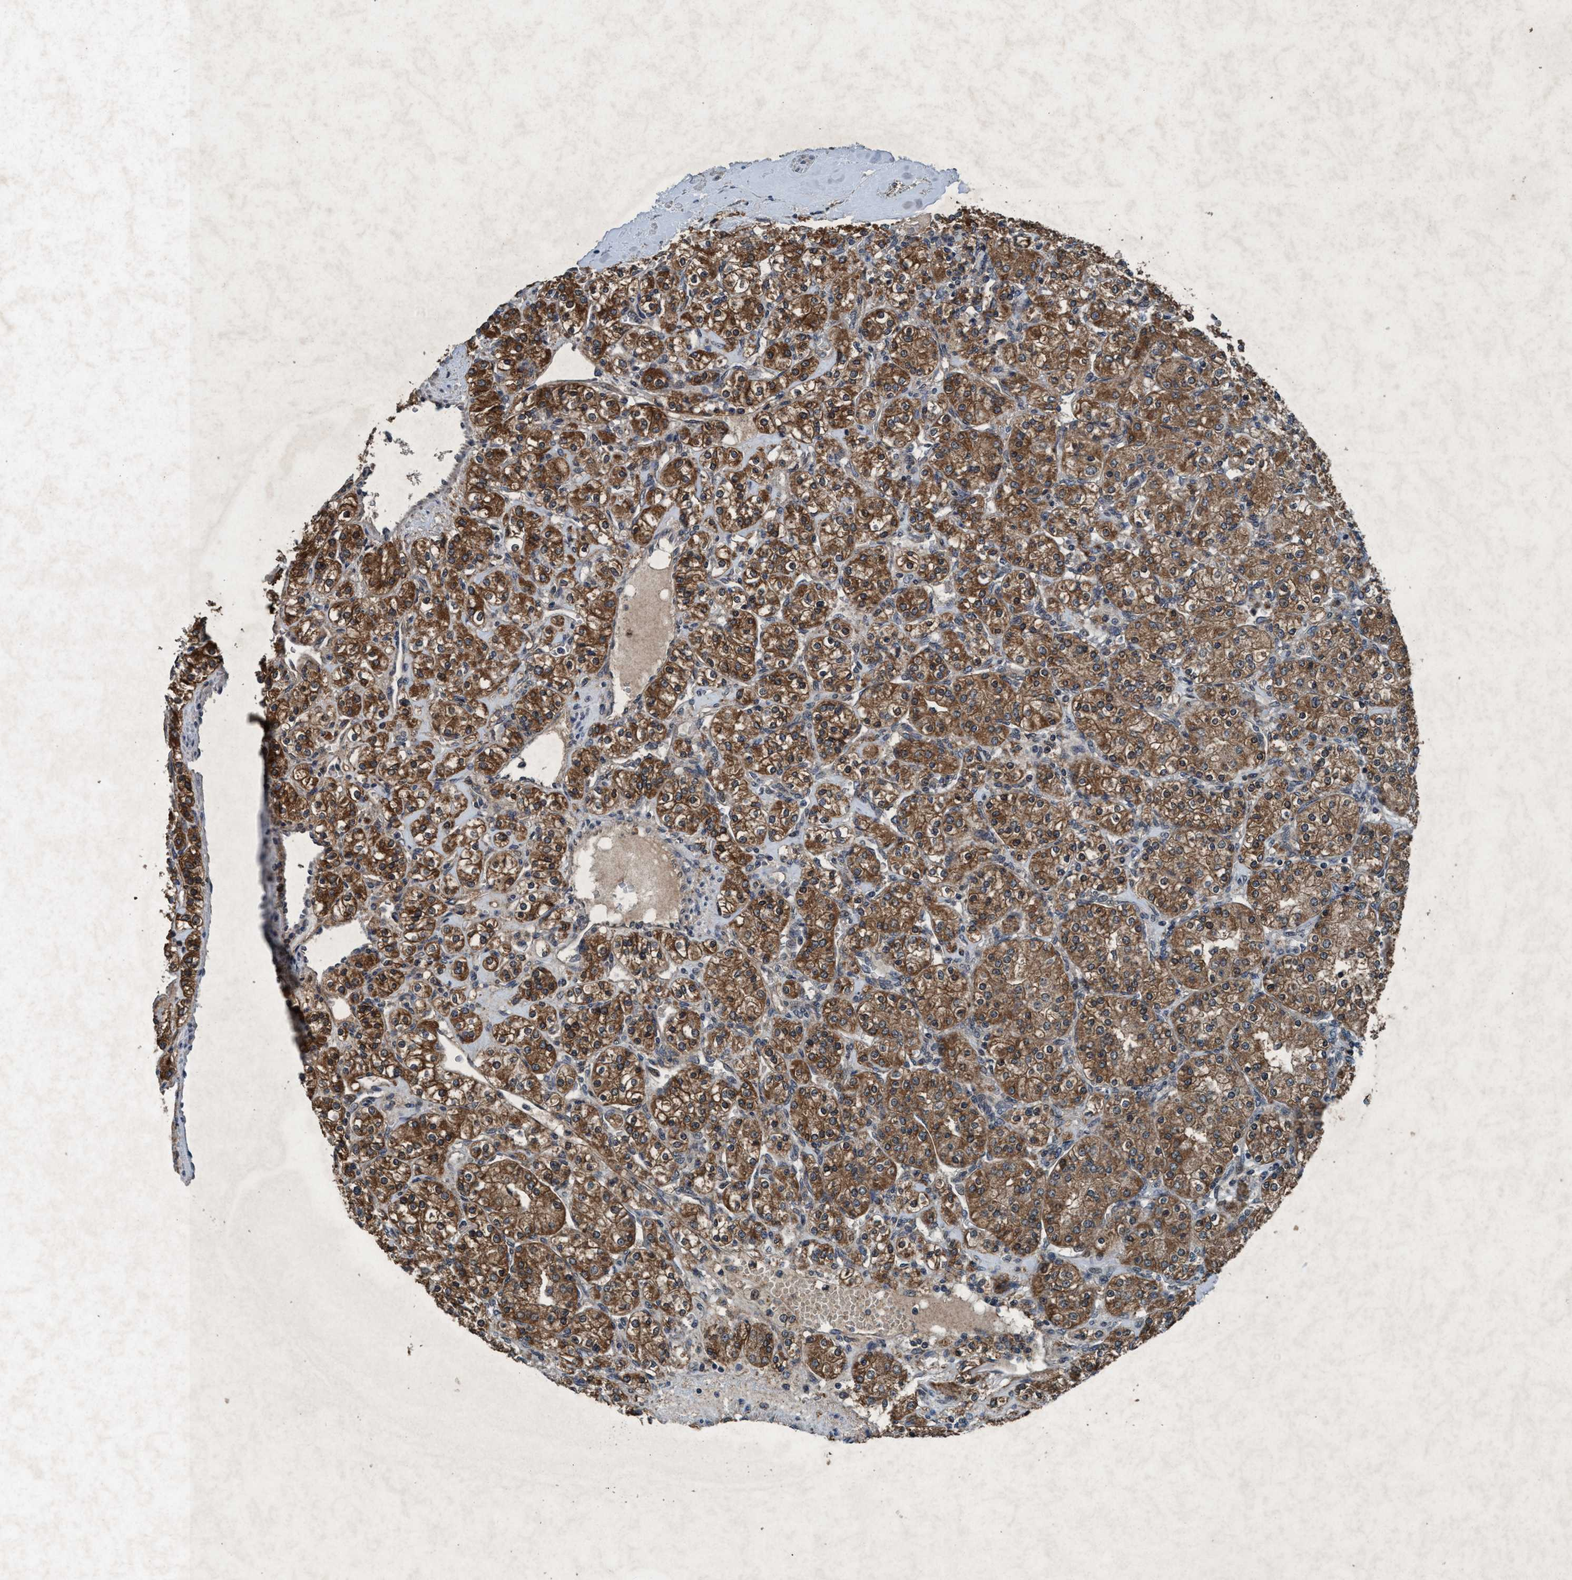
{"staining": {"intensity": "strong", "quantity": ">75%", "location": "cytoplasmic/membranous"}, "tissue": "renal cancer", "cell_type": "Tumor cells", "image_type": "cancer", "snomed": [{"axis": "morphology", "description": "Adenocarcinoma, NOS"}, {"axis": "topography", "description": "Kidney"}], "caption": "Renal cancer stained with a brown dye reveals strong cytoplasmic/membranous positive positivity in approximately >75% of tumor cells.", "gene": "AKT1S1", "patient": {"sex": "male", "age": 77}}